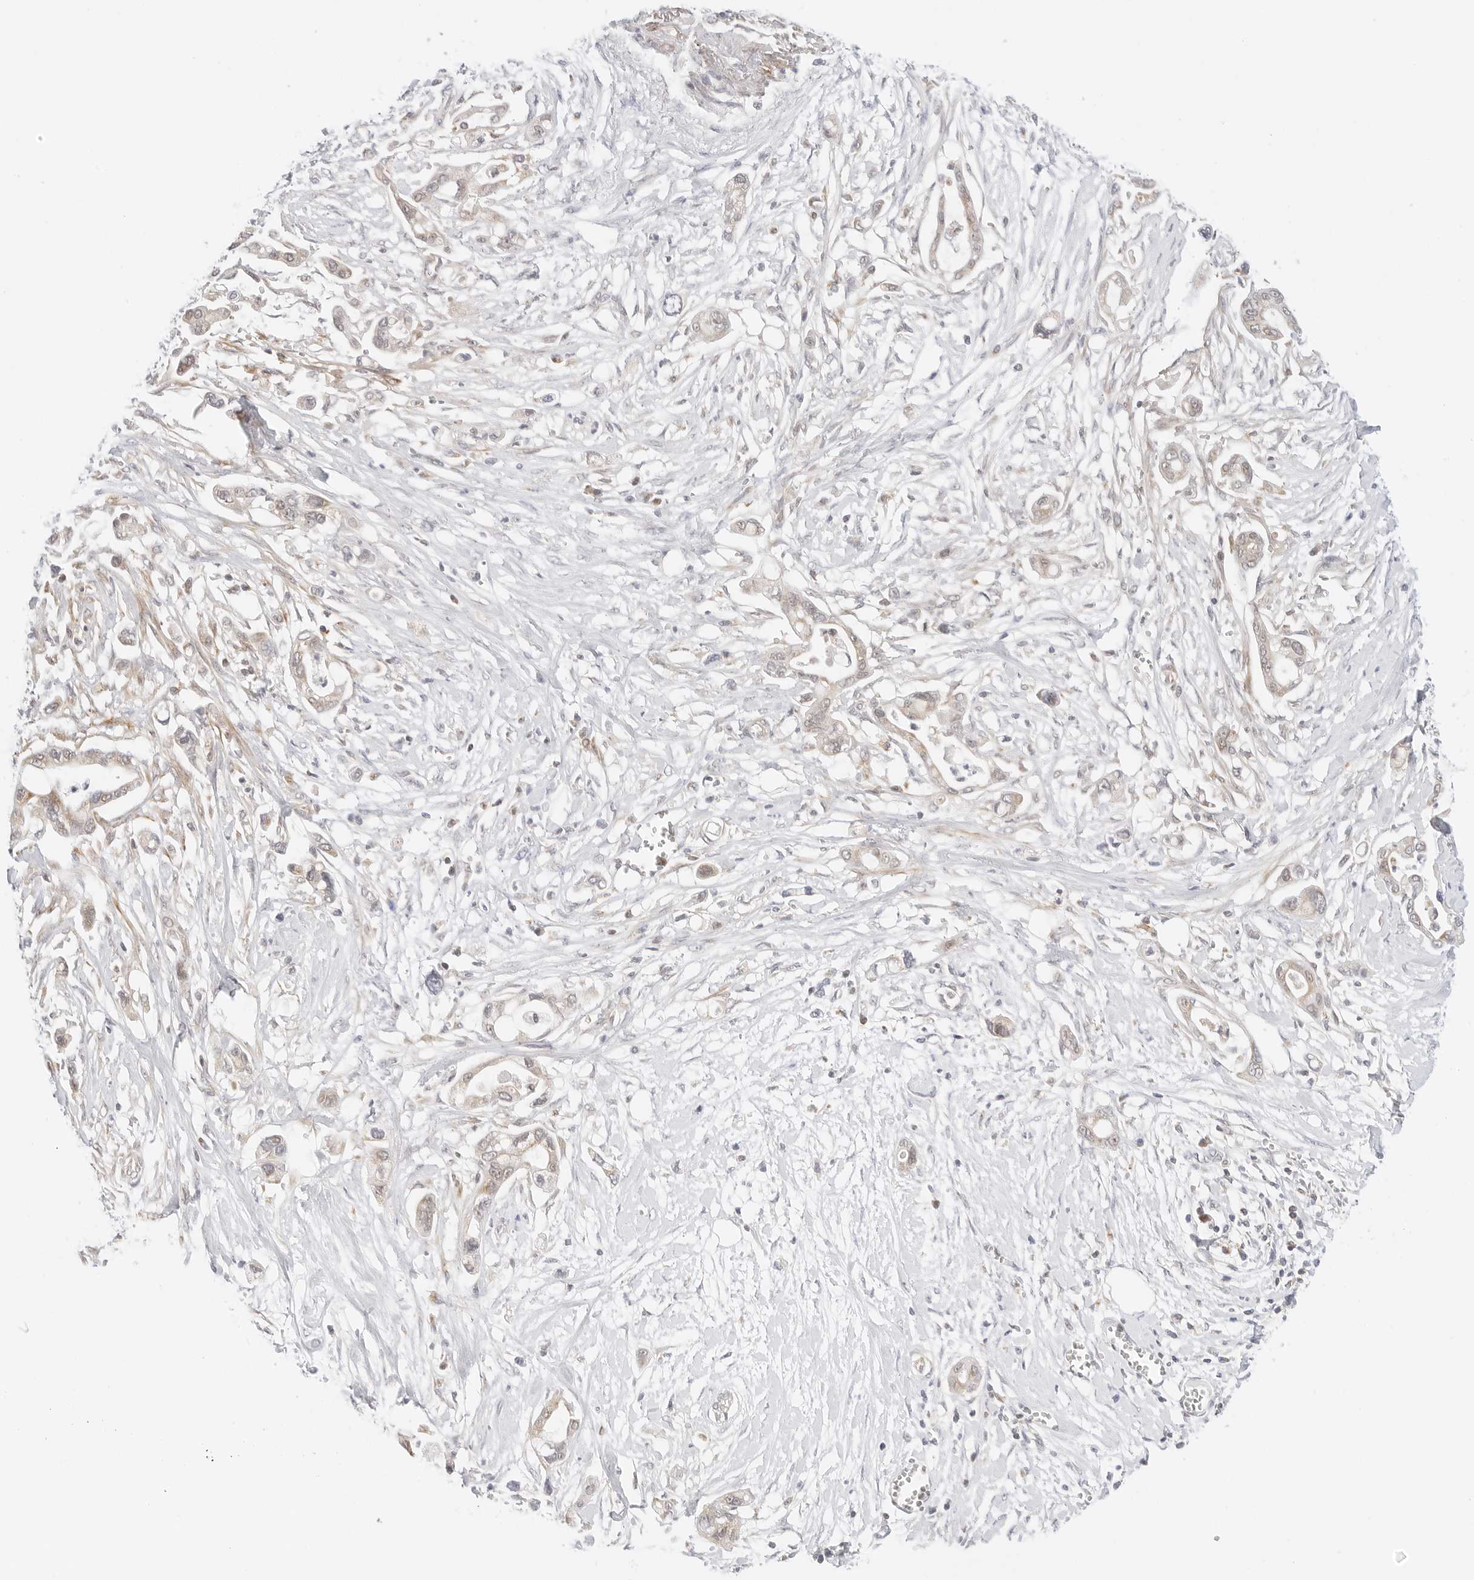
{"staining": {"intensity": "weak", "quantity": "<25%", "location": "cytoplasmic/membranous"}, "tissue": "pancreatic cancer", "cell_type": "Tumor cells", "image_type": "cancer", "snomed": [{"axis": "morphology", "description": "Adenocarcinoma, NOS"}, {"axis": "topography", "description": "Pancreas"}], "caption": "High power microscopy micrograph of an immunohistochemistry (IHC) photomicrograph of pancreatic cancer (adenocarcinoma), revealing no significant positivity in tumor cells.", "gene": "GORAB", "patient": {"sex": "male", "age": 68}}